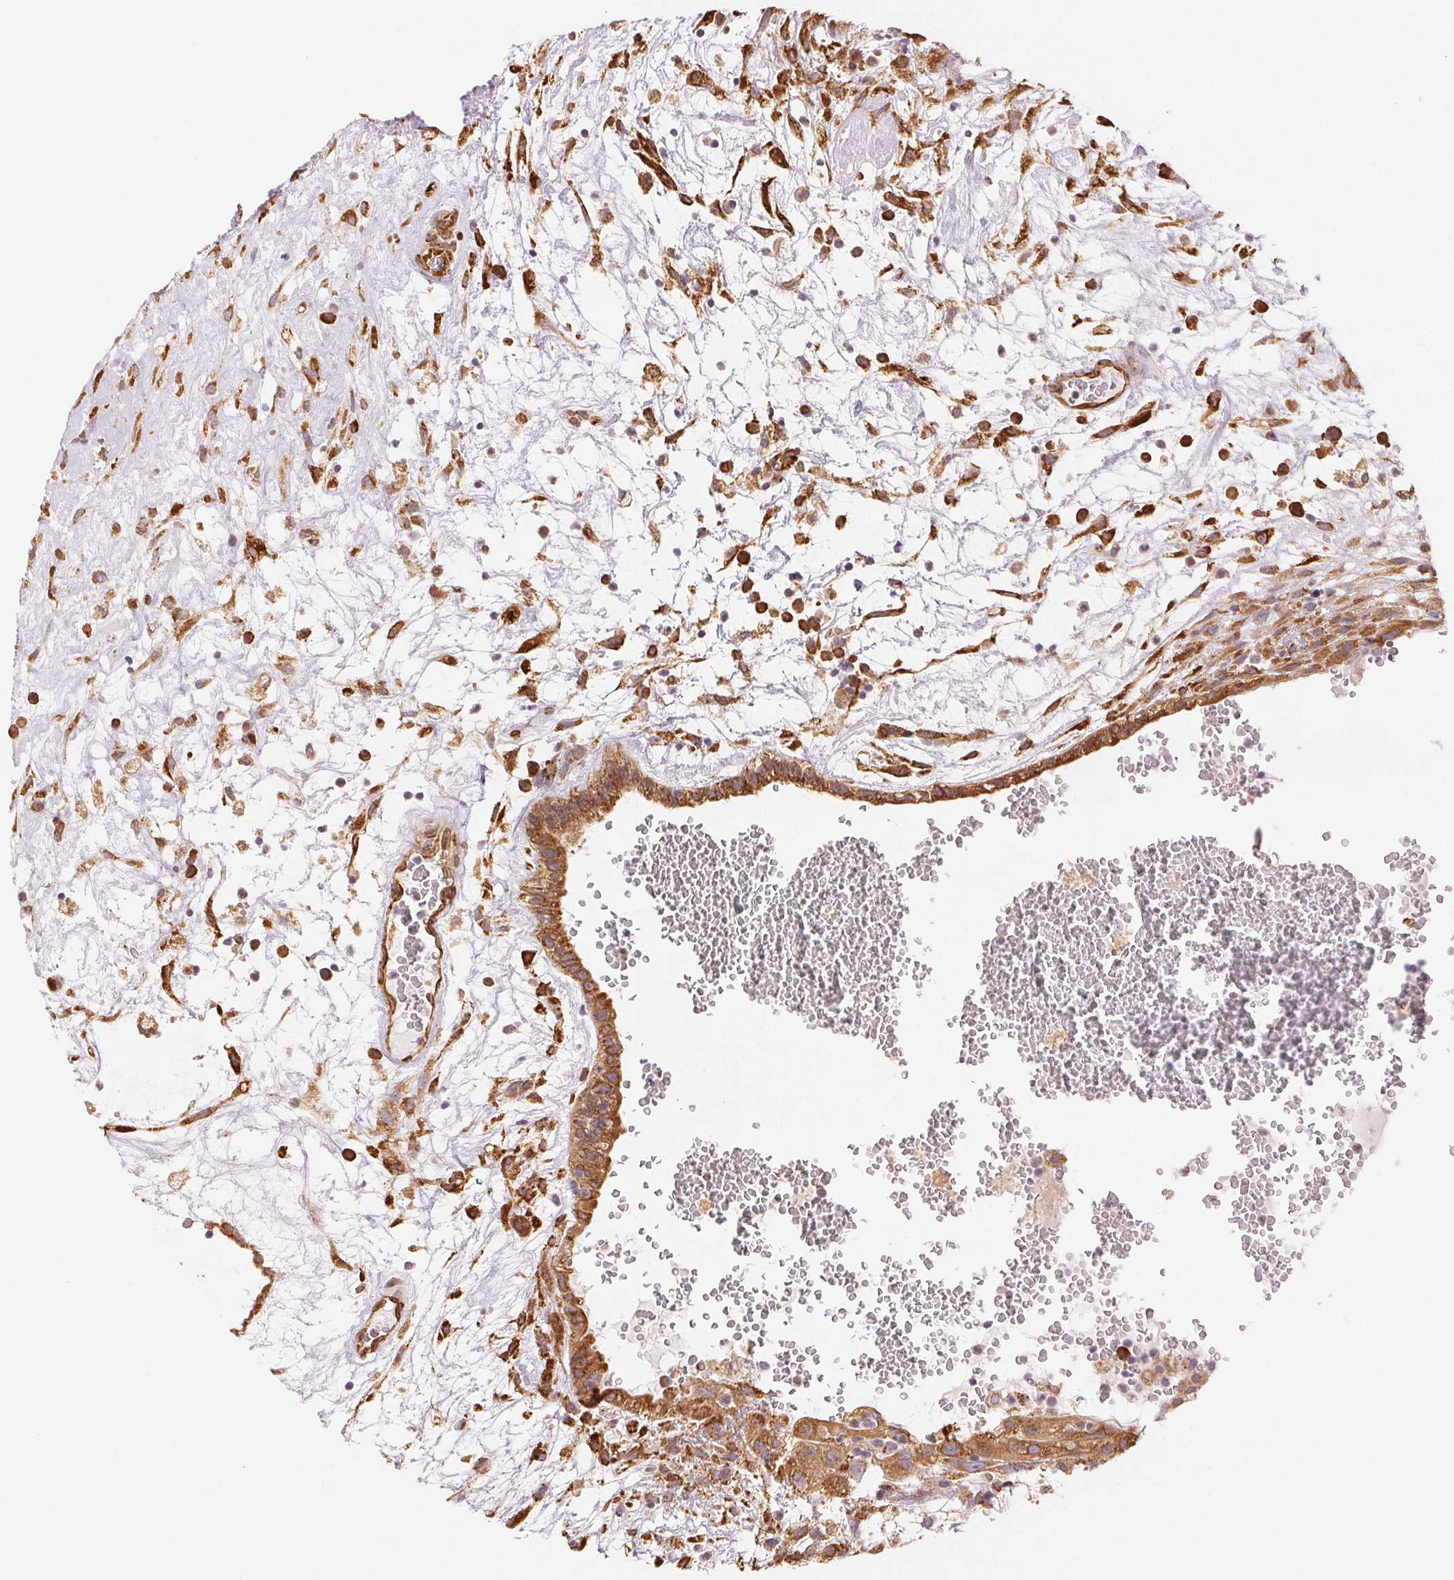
{"staining": {"intensity": "strong", "quantity": ">75%", "location": "cytoplasmic/membranous"}, "tissue": "testis cancer", "cell_type": "Tumor cells", "image_type": "cancer", "snomed": [{"axis": "morphology", "description": "Normal tissue, NOS"}, {"axis": "morphology", "description": "Carcinoma, Embryonal, NOS"}, {"axis": "topography", "description": "Testis"}], "caption": "Protein staining of testis cancer tissue demonstrates strong cytoplasmic/membranous staining in about >75% of tumor cells.", "gene": "RCN3", "patient": {"sex": "male", "age": 32}}